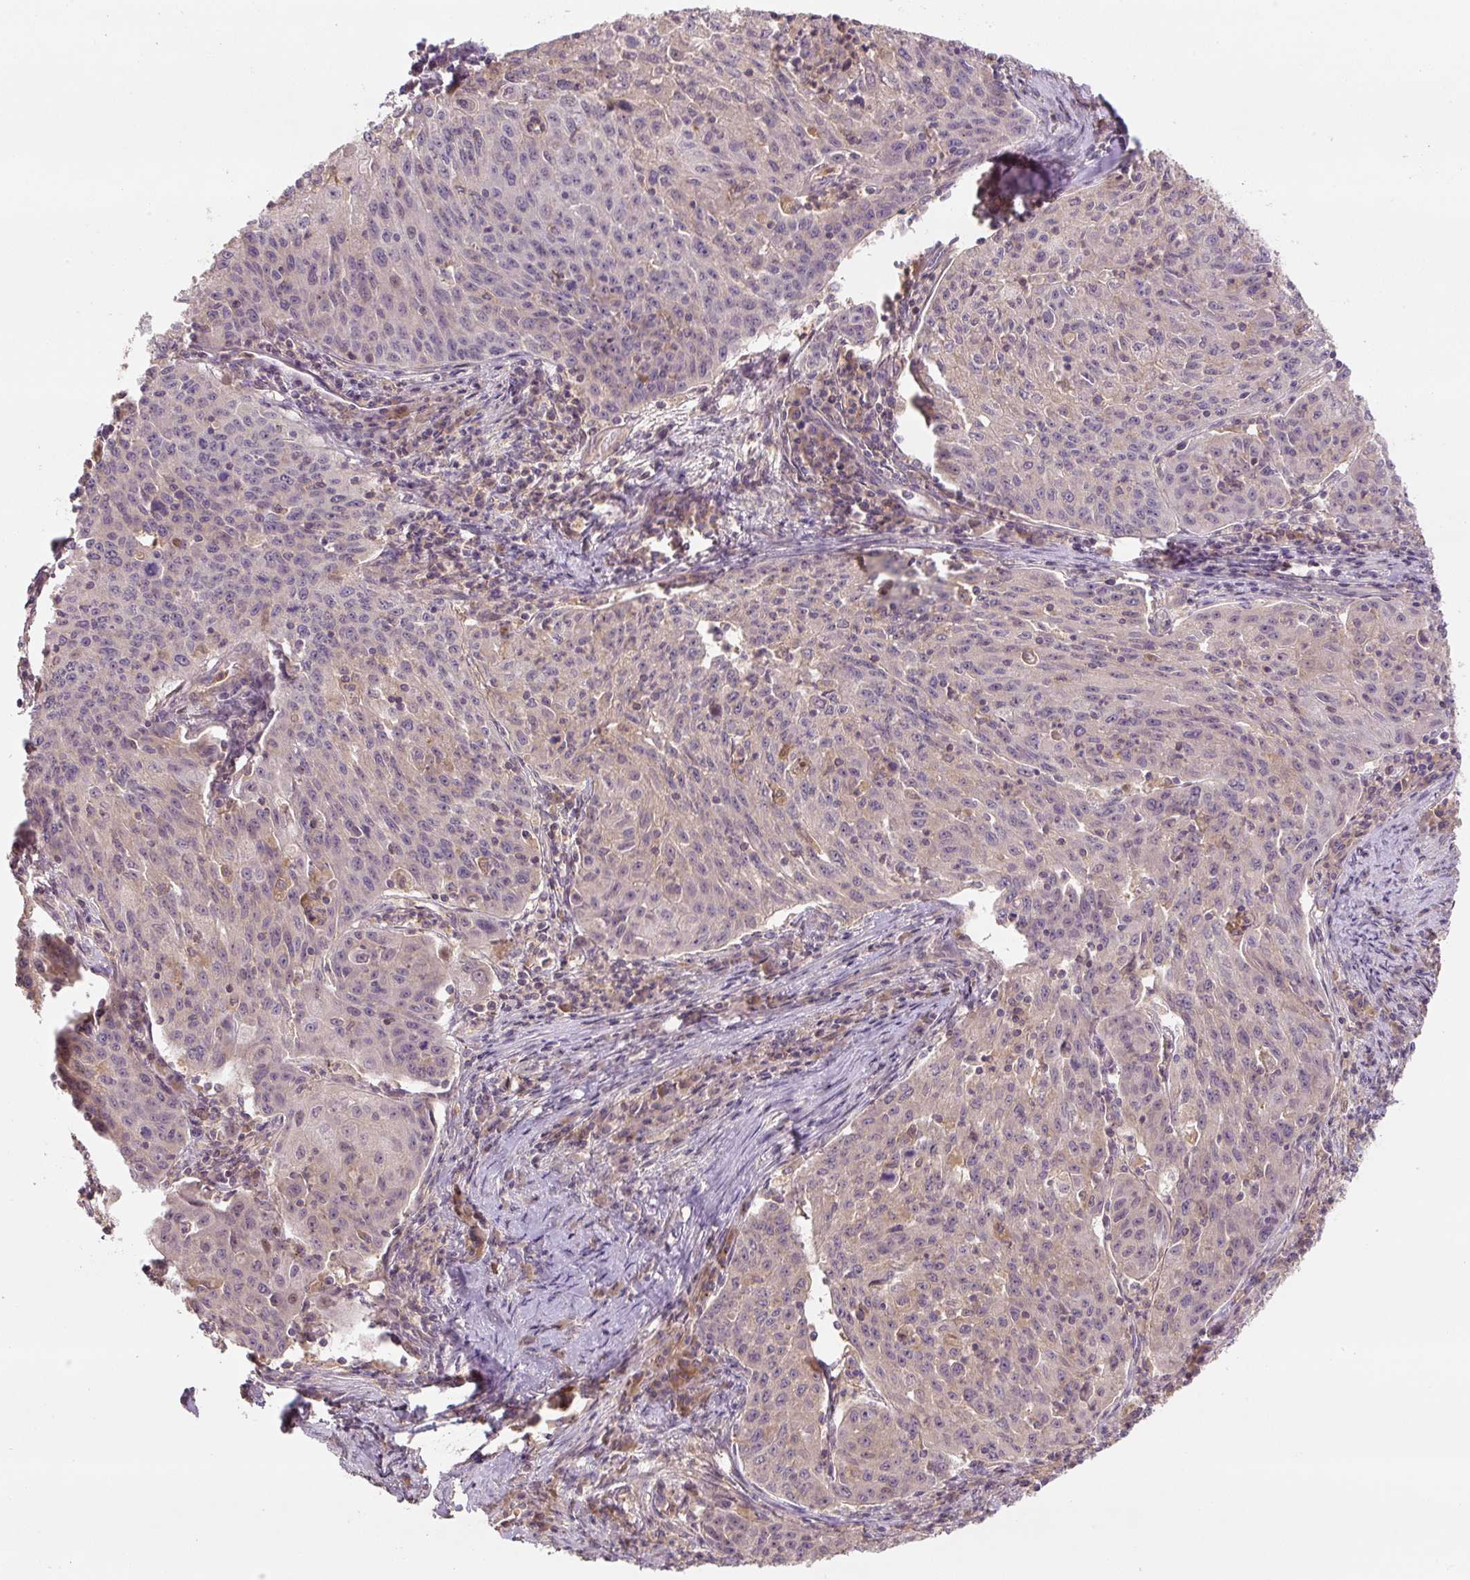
{"staining": {"intensity": "negative", "quantity": "none", "location": "none"}, "tissue": "lung cancer", "cell_type": "Tumor cells", "image_type": "cancer", "snomed": [{"axis": "morphology", "description": "Squamous cell carcinoma, NOS"}, {"axis": "morphology", "description": "Squamous cell carcinoma, metastatic, NOS"}, {"axis": "topography", "description": "Bronchus"}, {"axis": "topography", "description": "Lung"}], "caption": "Immunohistochemistry micrograph of neoplastic tissue: squamous cell carcinoma (lung) stained with DAB (3,3'-diaminobenzidine) demonstrates no significant protein expression in tumor cells.", "gene": "C2orf73", "patient": {"sex": "male", "age": 62}}